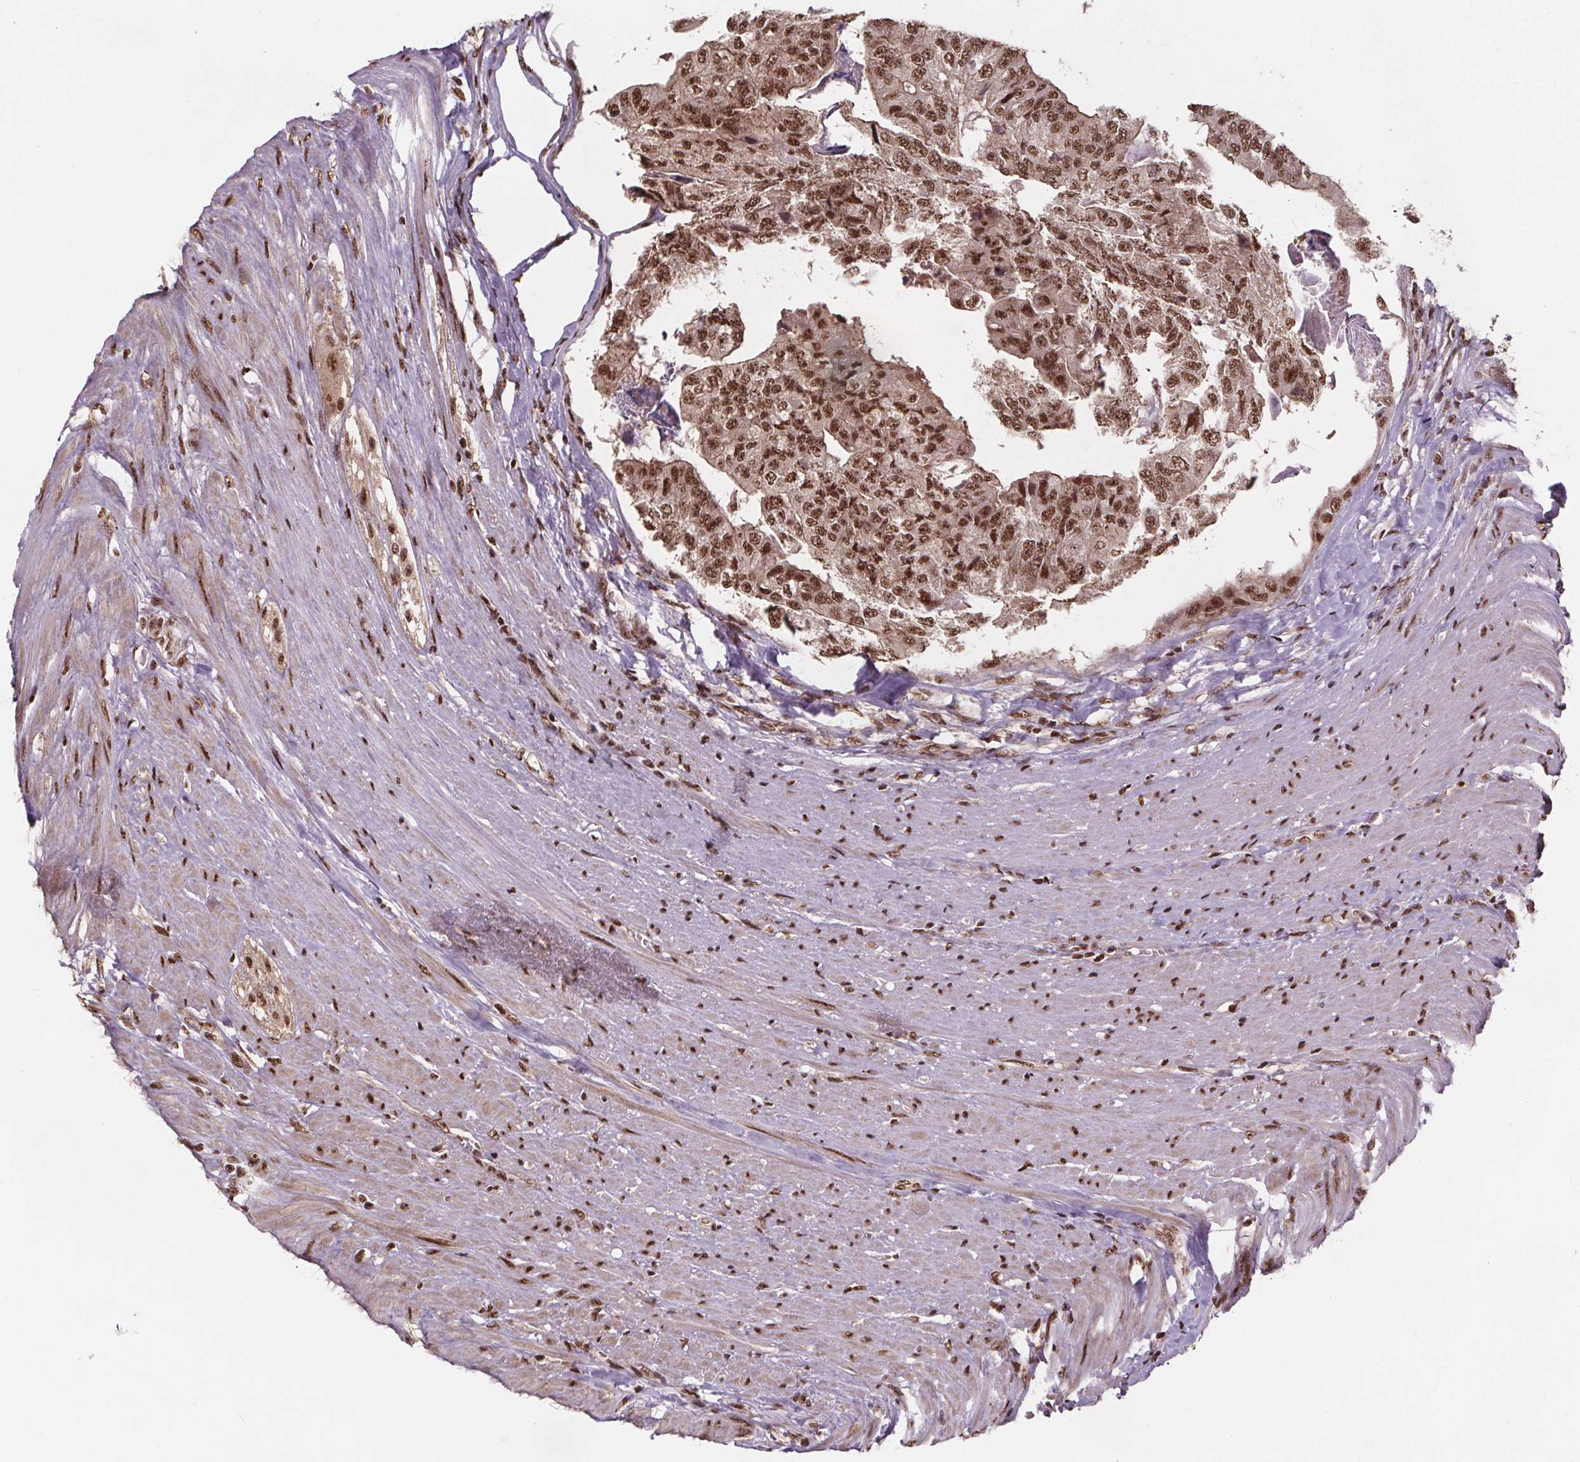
{"staining": {"intensity": "moderate", "quantity": ">75%", "location": "nuclear"}, "tissue": "colorectal cancer", "cell_type": "Tumor cells", "image_type": "cancer", "snomed": [{"axis": "morphology", "description": "Adenocarcinoma, NOS"}, {"axis": "topography", "description": "Colon"}], "caption": "High-magnification brightfield microscopy of colorectal cancer (adenocarcinoma) stained with DAB (3,3'-diaminobenzidine) (brown) and counterstained with hematoxylin (blue). tumor cells exhibit moderate nuclear positivity is appreciated in about>75% of cells.", "gene": "JARID2", "patient": {"sex": "female", "age": 67}}